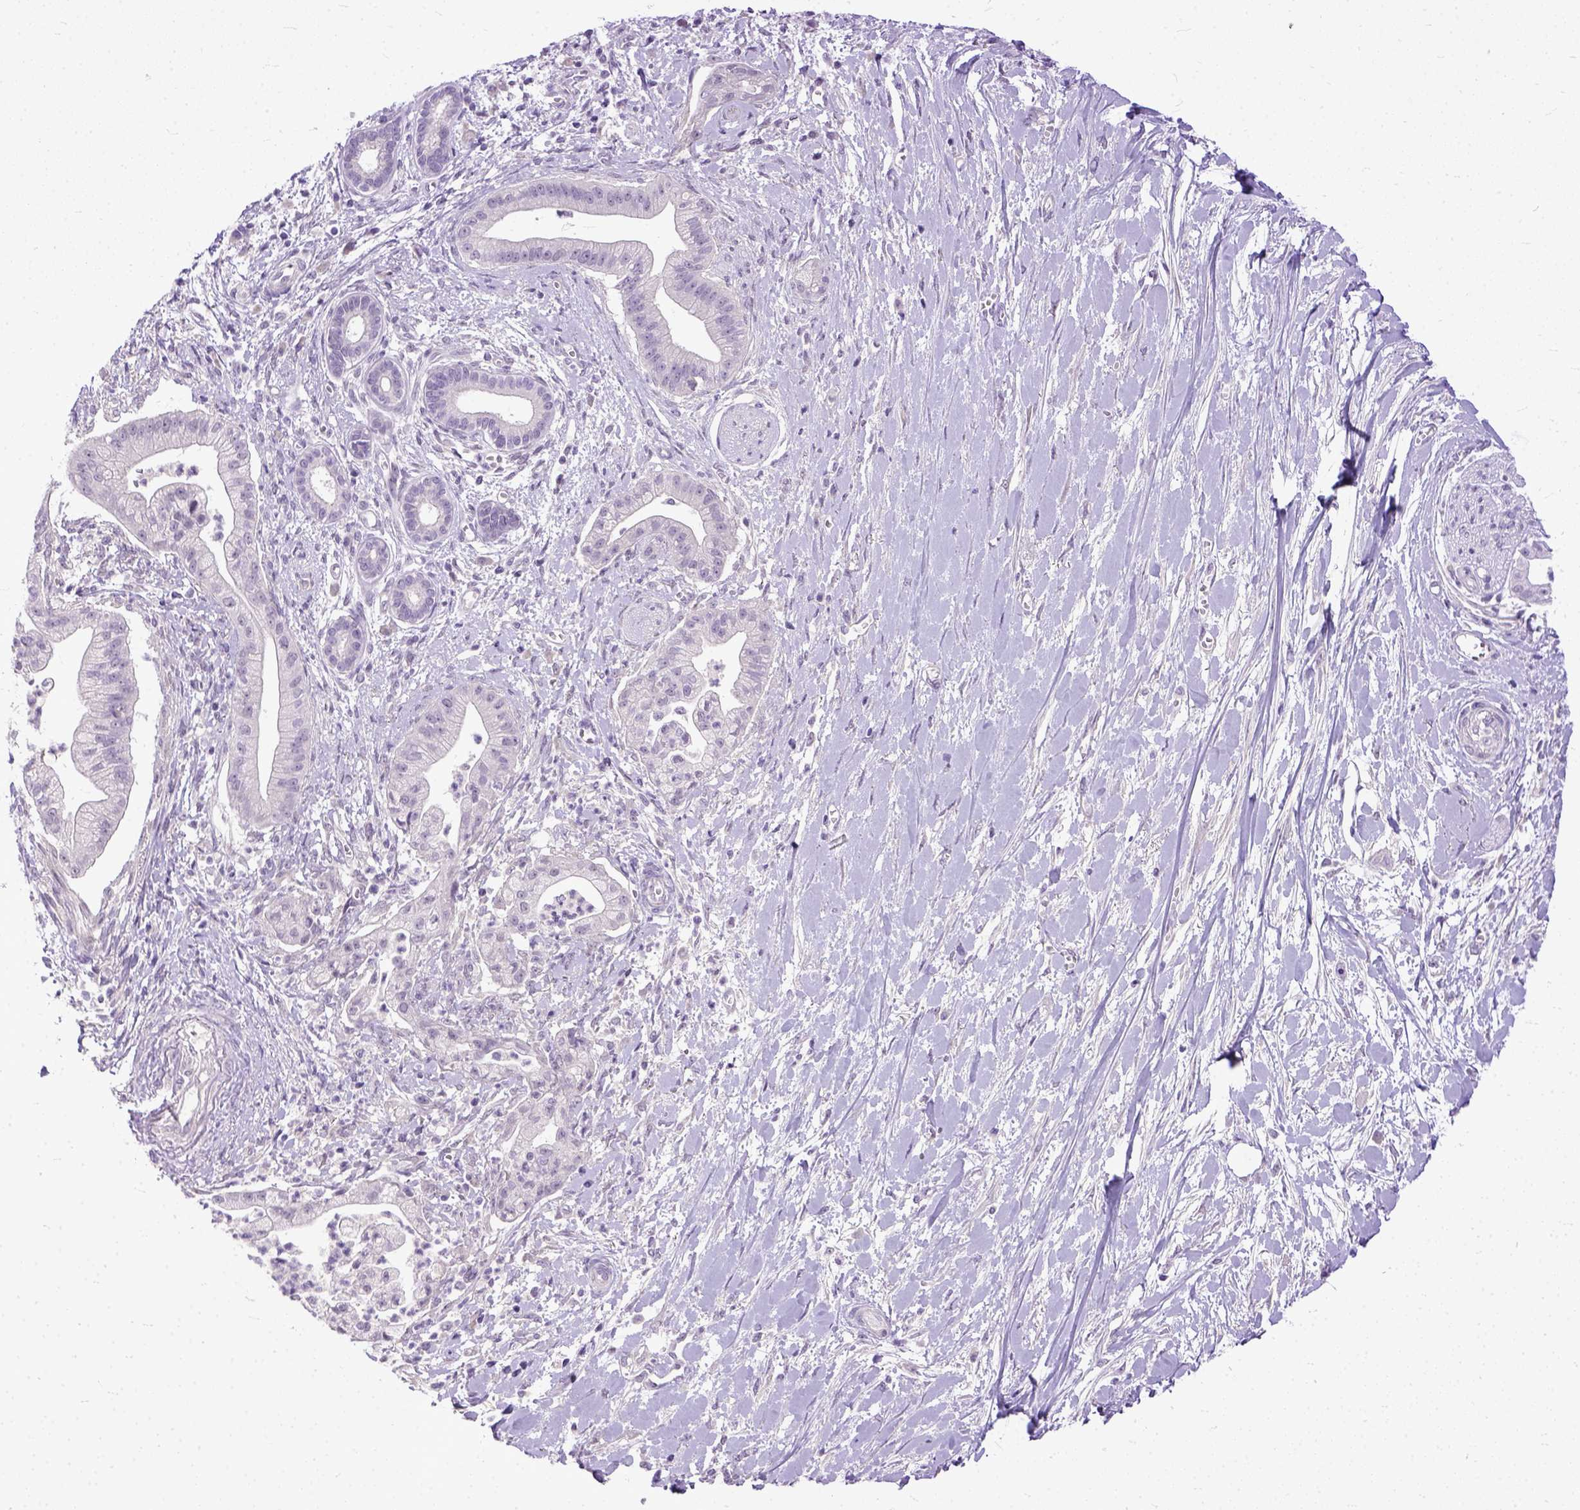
{"staining": {"intensity": "negative", "quantity": "none", "location": "none"}, "tissue": "pancreatic cancer", "cell_type": "Tumor cells", "image_type": "cancer", "snomed": [{"axis": "morphology", "description": "Normal tissue, NOS"}, {"axis": "morphology", "description": "Adenocarcinoma, NOS"}, {"axis": "topography", "description": "Lymph node"}, {"axis": "topography", "description": "Pancreas"}], "caption": "The IHC histopathology image has no significant positivity in tumor cells of pancreatic cancer (adenocarcinoma) tissue.", "gene": "TCEAL7", "patient": {"sex": "female", "age": 58}}